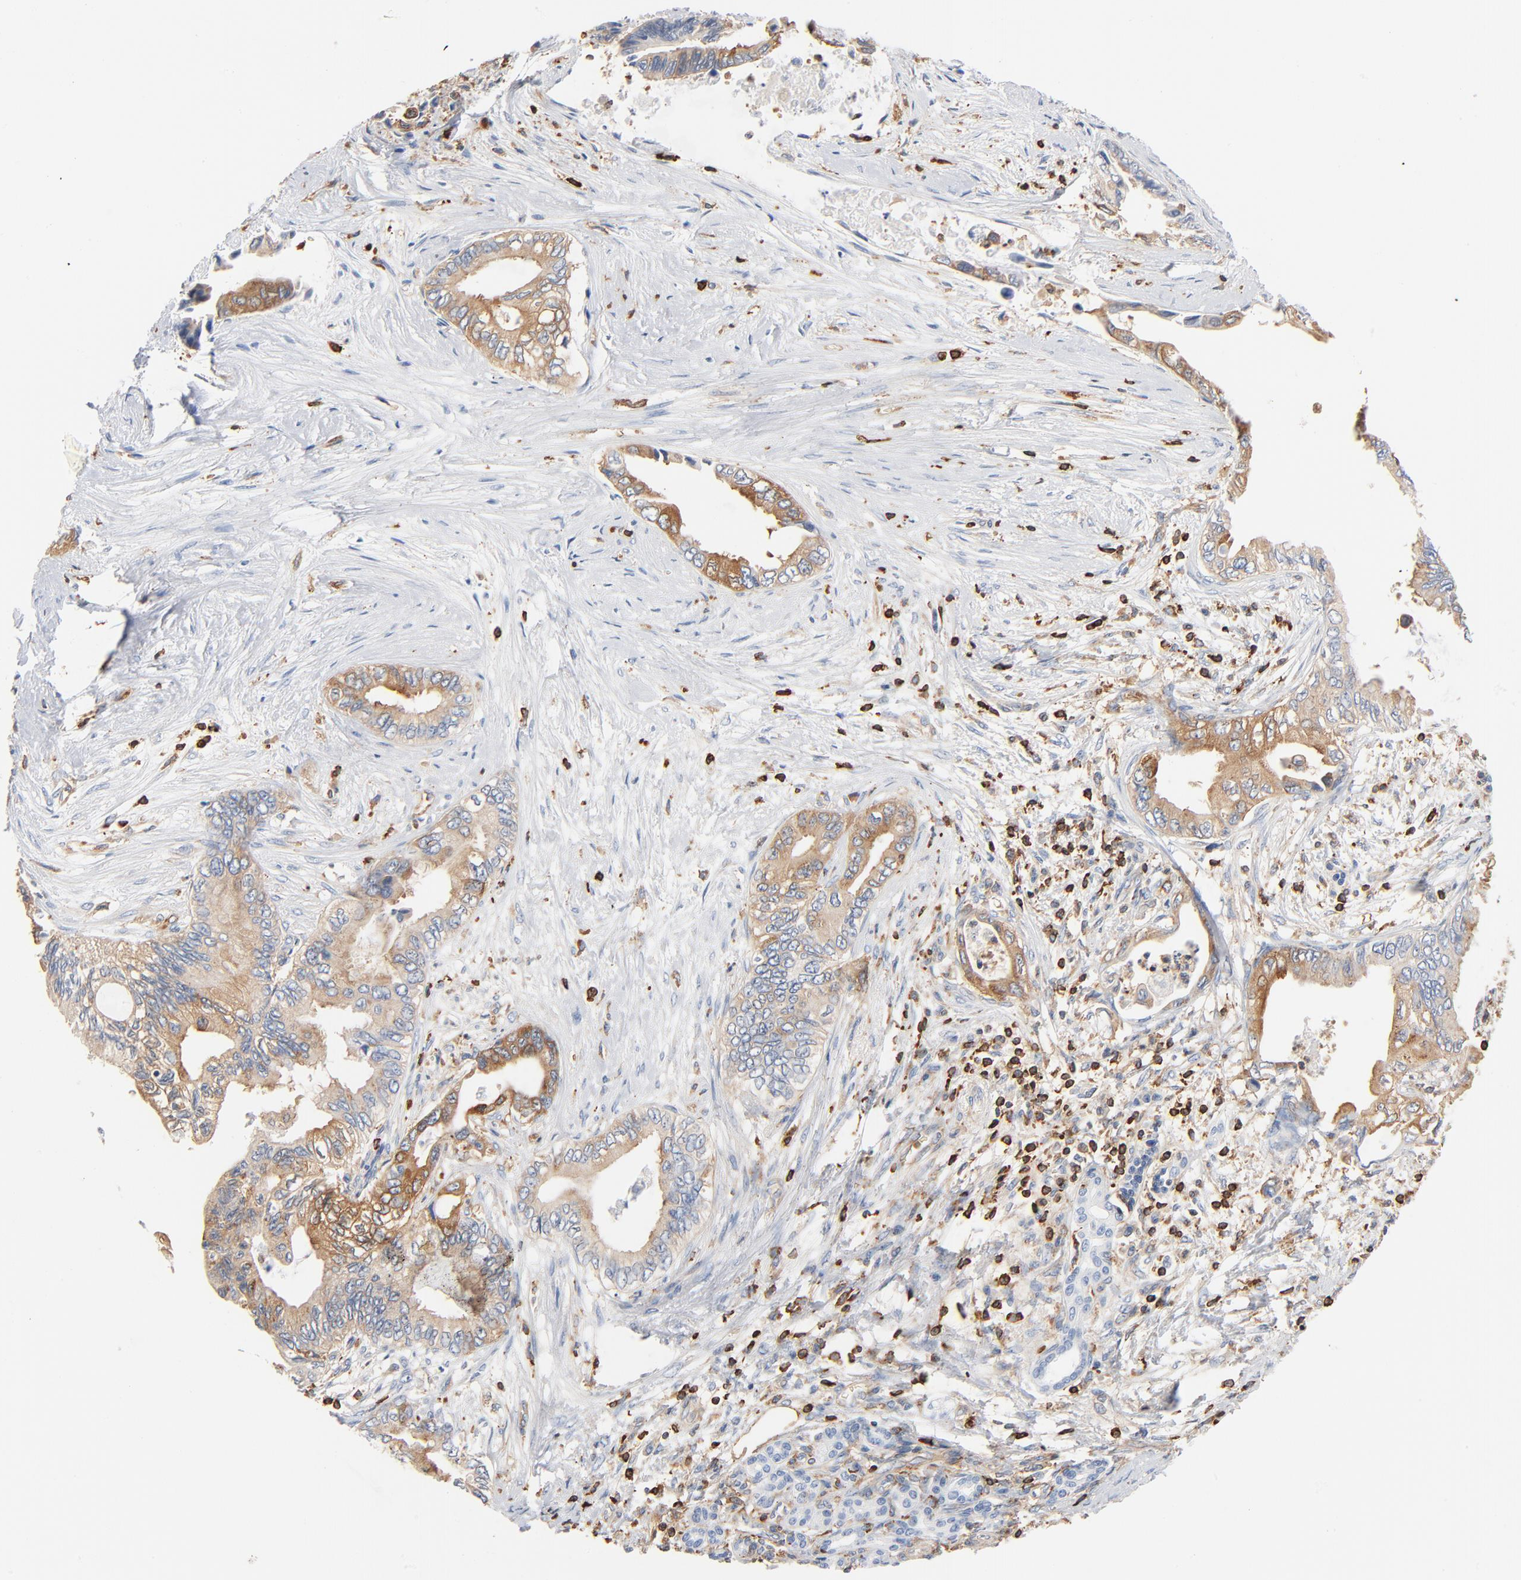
{"staining": {"intensity": "weak", "quantity": "<25%", "location": "cytoplasmic/membranous"}, "tissue": "pancreatic cancer", "cell_type": "Tumor cells", "image_type": "cancer", "snomed": [{"axis": "morphology", "description": "Adenocarcinoma, NOS"}, {"axis": "topography", "description": "Pancreas"}], "caption": "Immunohistochemical staining of adenocarcinoma (pancreatic) demonstrates no significant expression in tumor cells.", "gene": "SH3KBP1", "patient": {"sex": "female", "age": 66}}